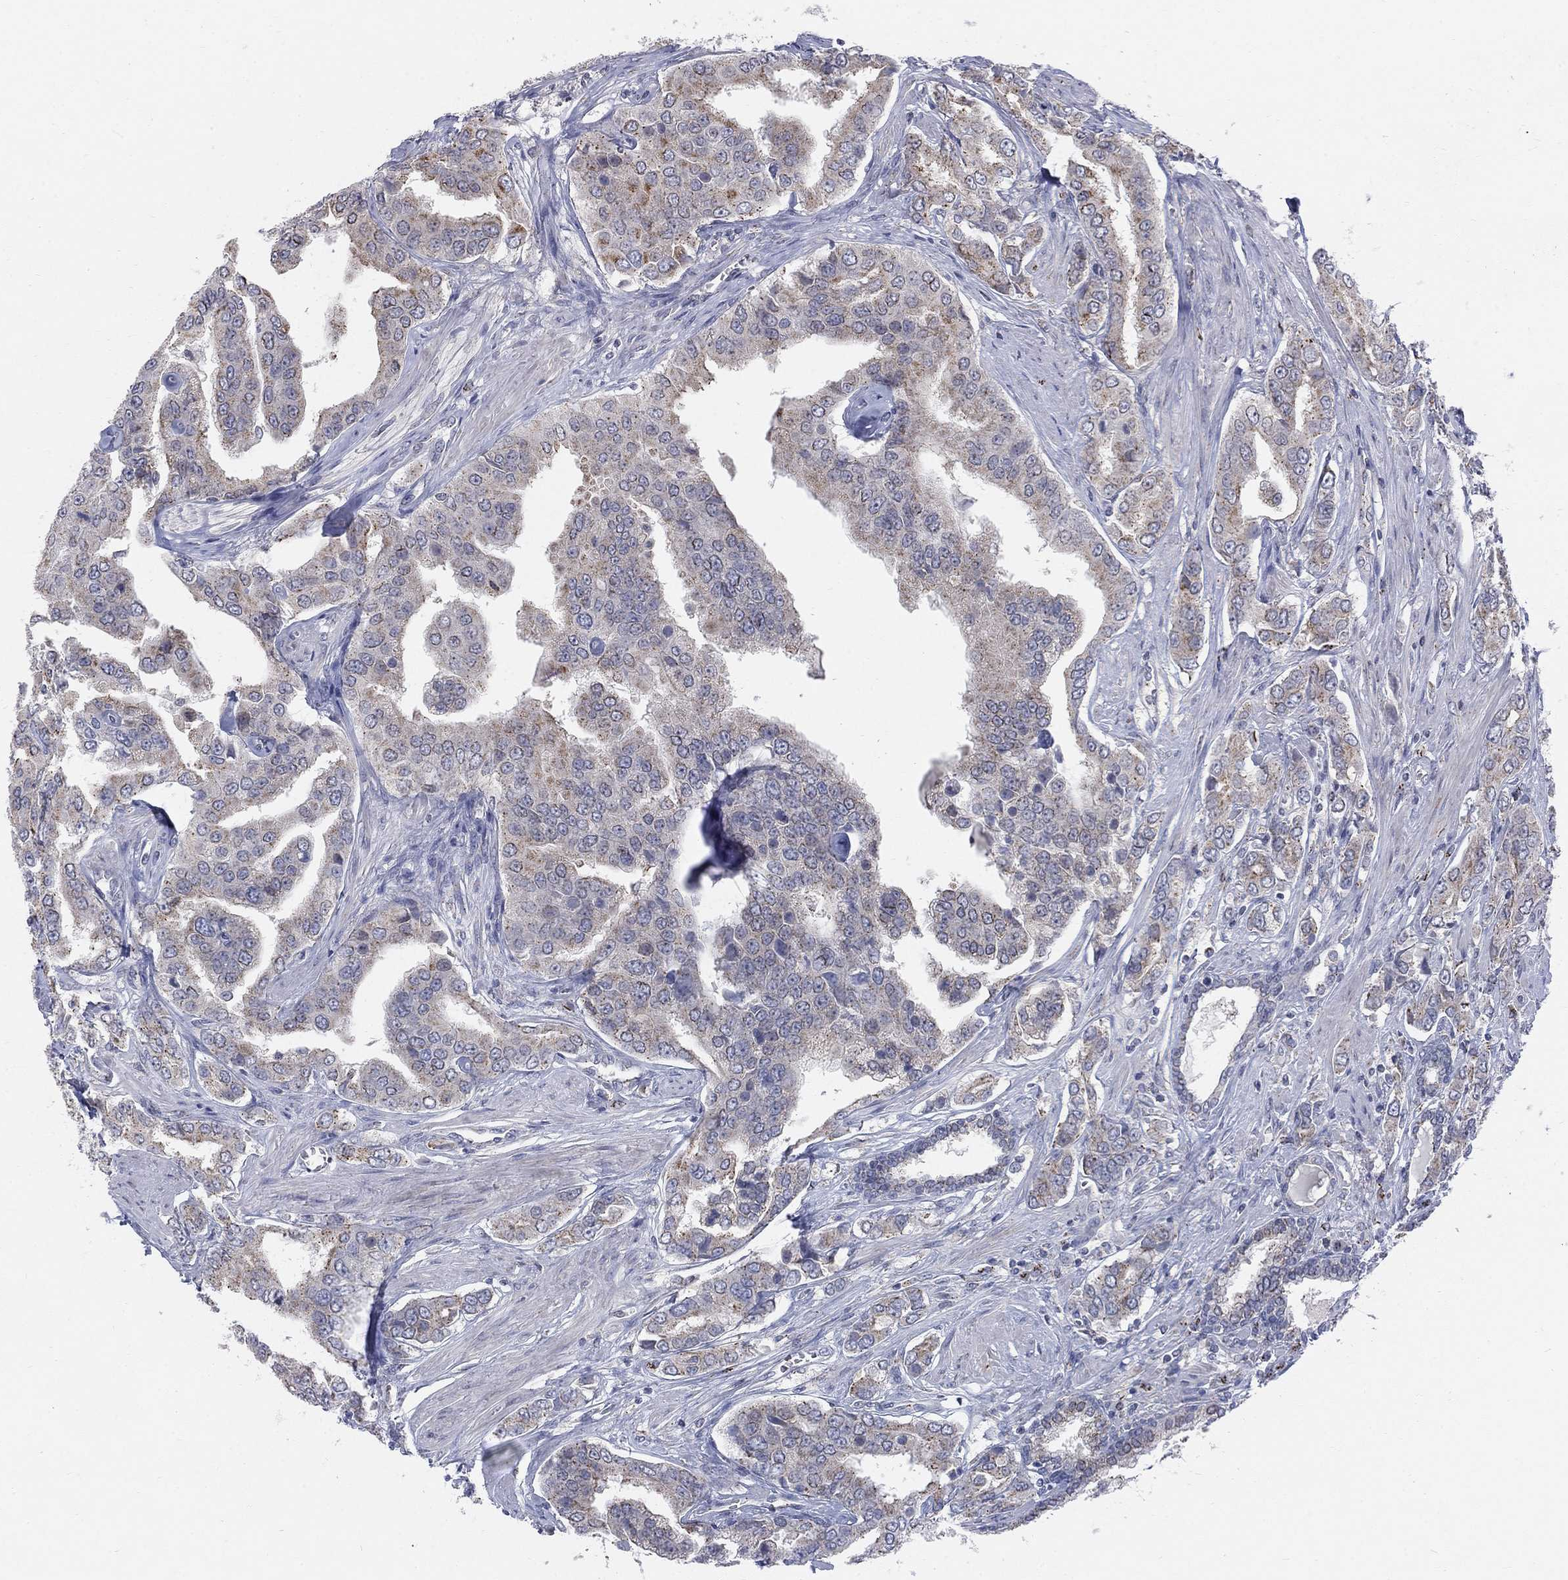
{"staining": {"intensity": "weak", "quantity": "25%-75%", "location": "cytoplasmic/membranous"}, "tissue": "prostate cancer", "cell_type": "Tumor cells", "image_type": "cancer", "snomed": [{"axis": "morphology", "description": "Adenocarcinoma, NOS"}, {"axis": "topography", "description": "Prostate and seminal vesicle, NOS"}, {"axis": "topography", "description": "Prostate"}], "caption": "There is low levels of weak cytoplasmic/membranous staining in tumor cells of prostate cancer, as demonstrated by immunohistochemical staining (brown color).", "gene": "PANK3", "patient": {"sex": "male", "age": 69}}